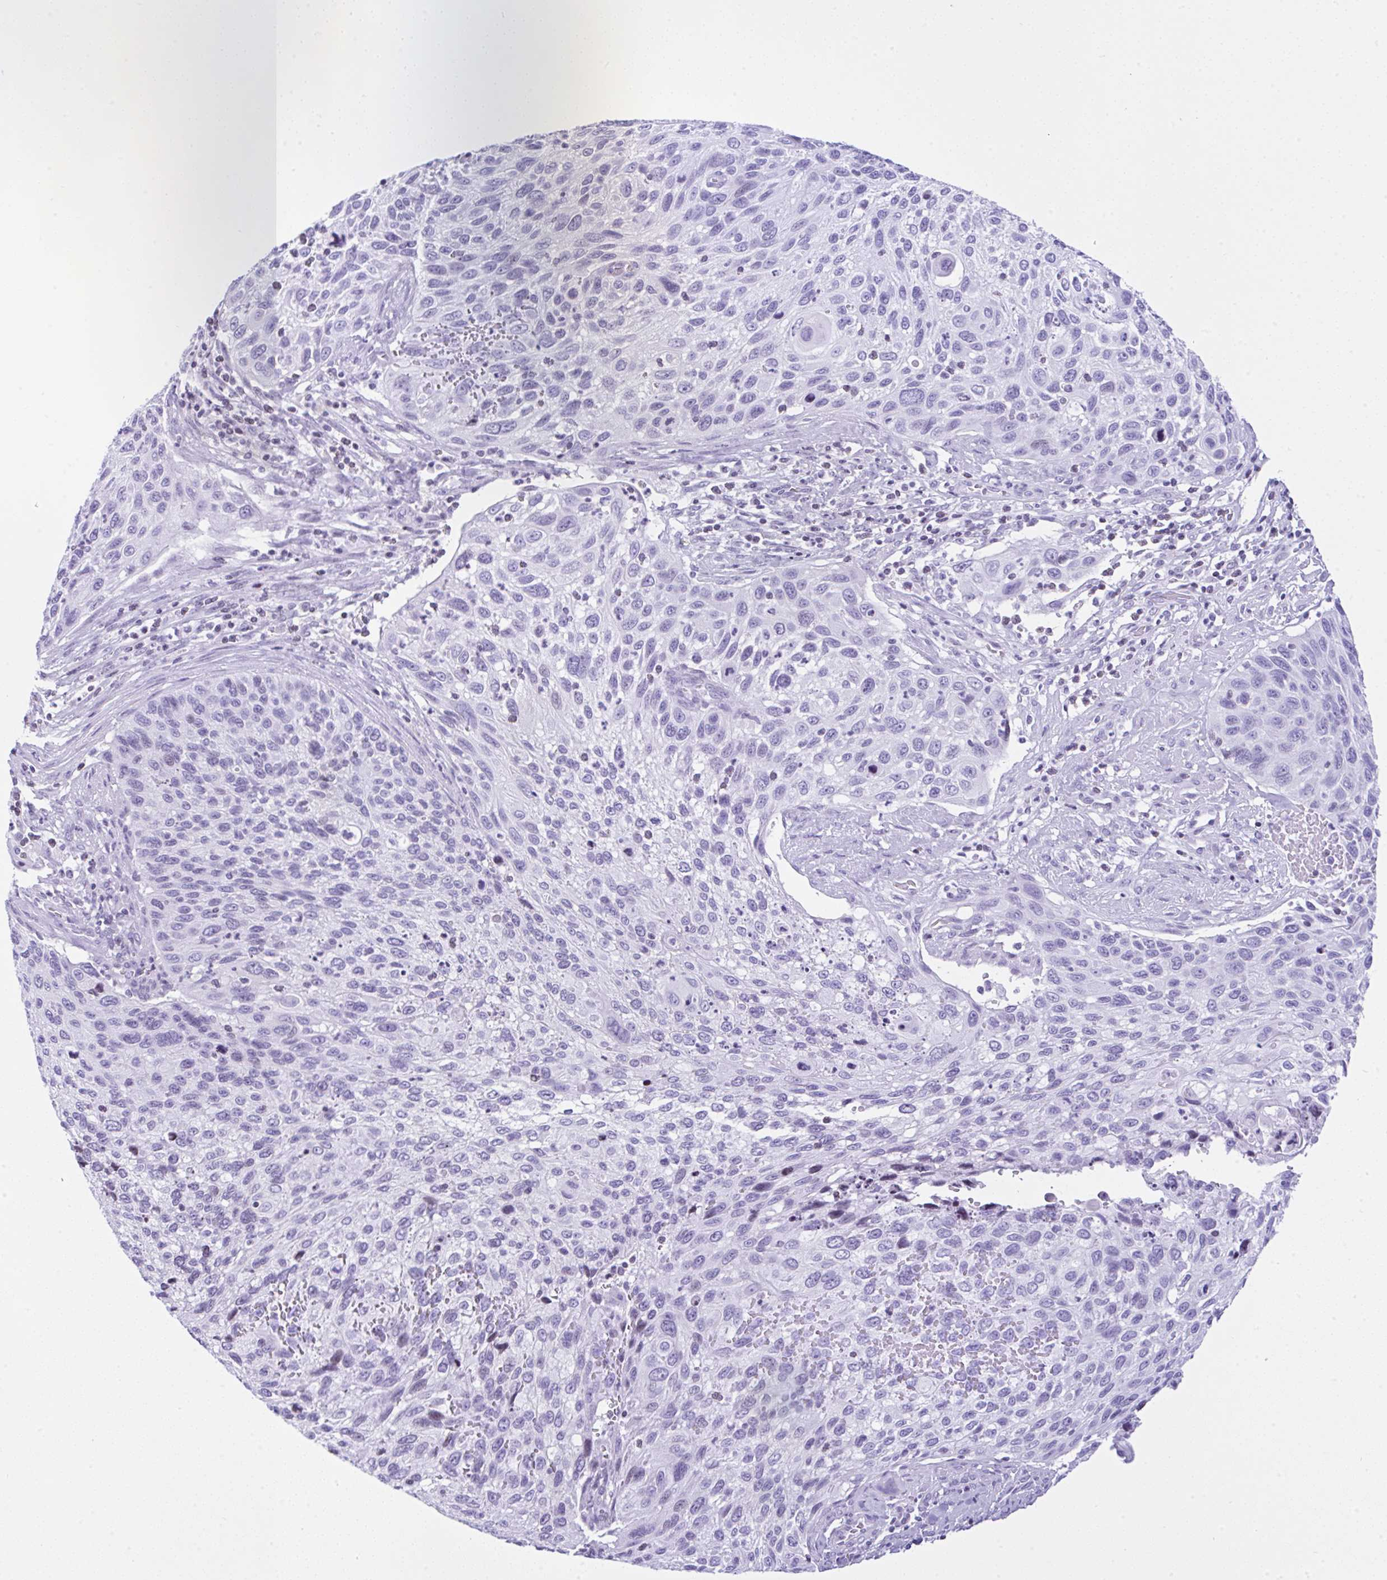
{"staining": {"intensity": "negative", "quantity": "none", "location": "none"}, "tissue": "cervical cancer", "cell_type": "Tumor cells", "image_type": "cancer", "snomed": [{"axis": "morphology", "description": "Squamous cell carcinoma, NOS"}, {"axis": "topography", "description": "Cervix"}], "caption": "Protein analysis of cervical squamous cell carcinoma displays no significant staining in tumor cells.", "gene": "KRT27", "patient": {"sex": "female", "age": 70}}